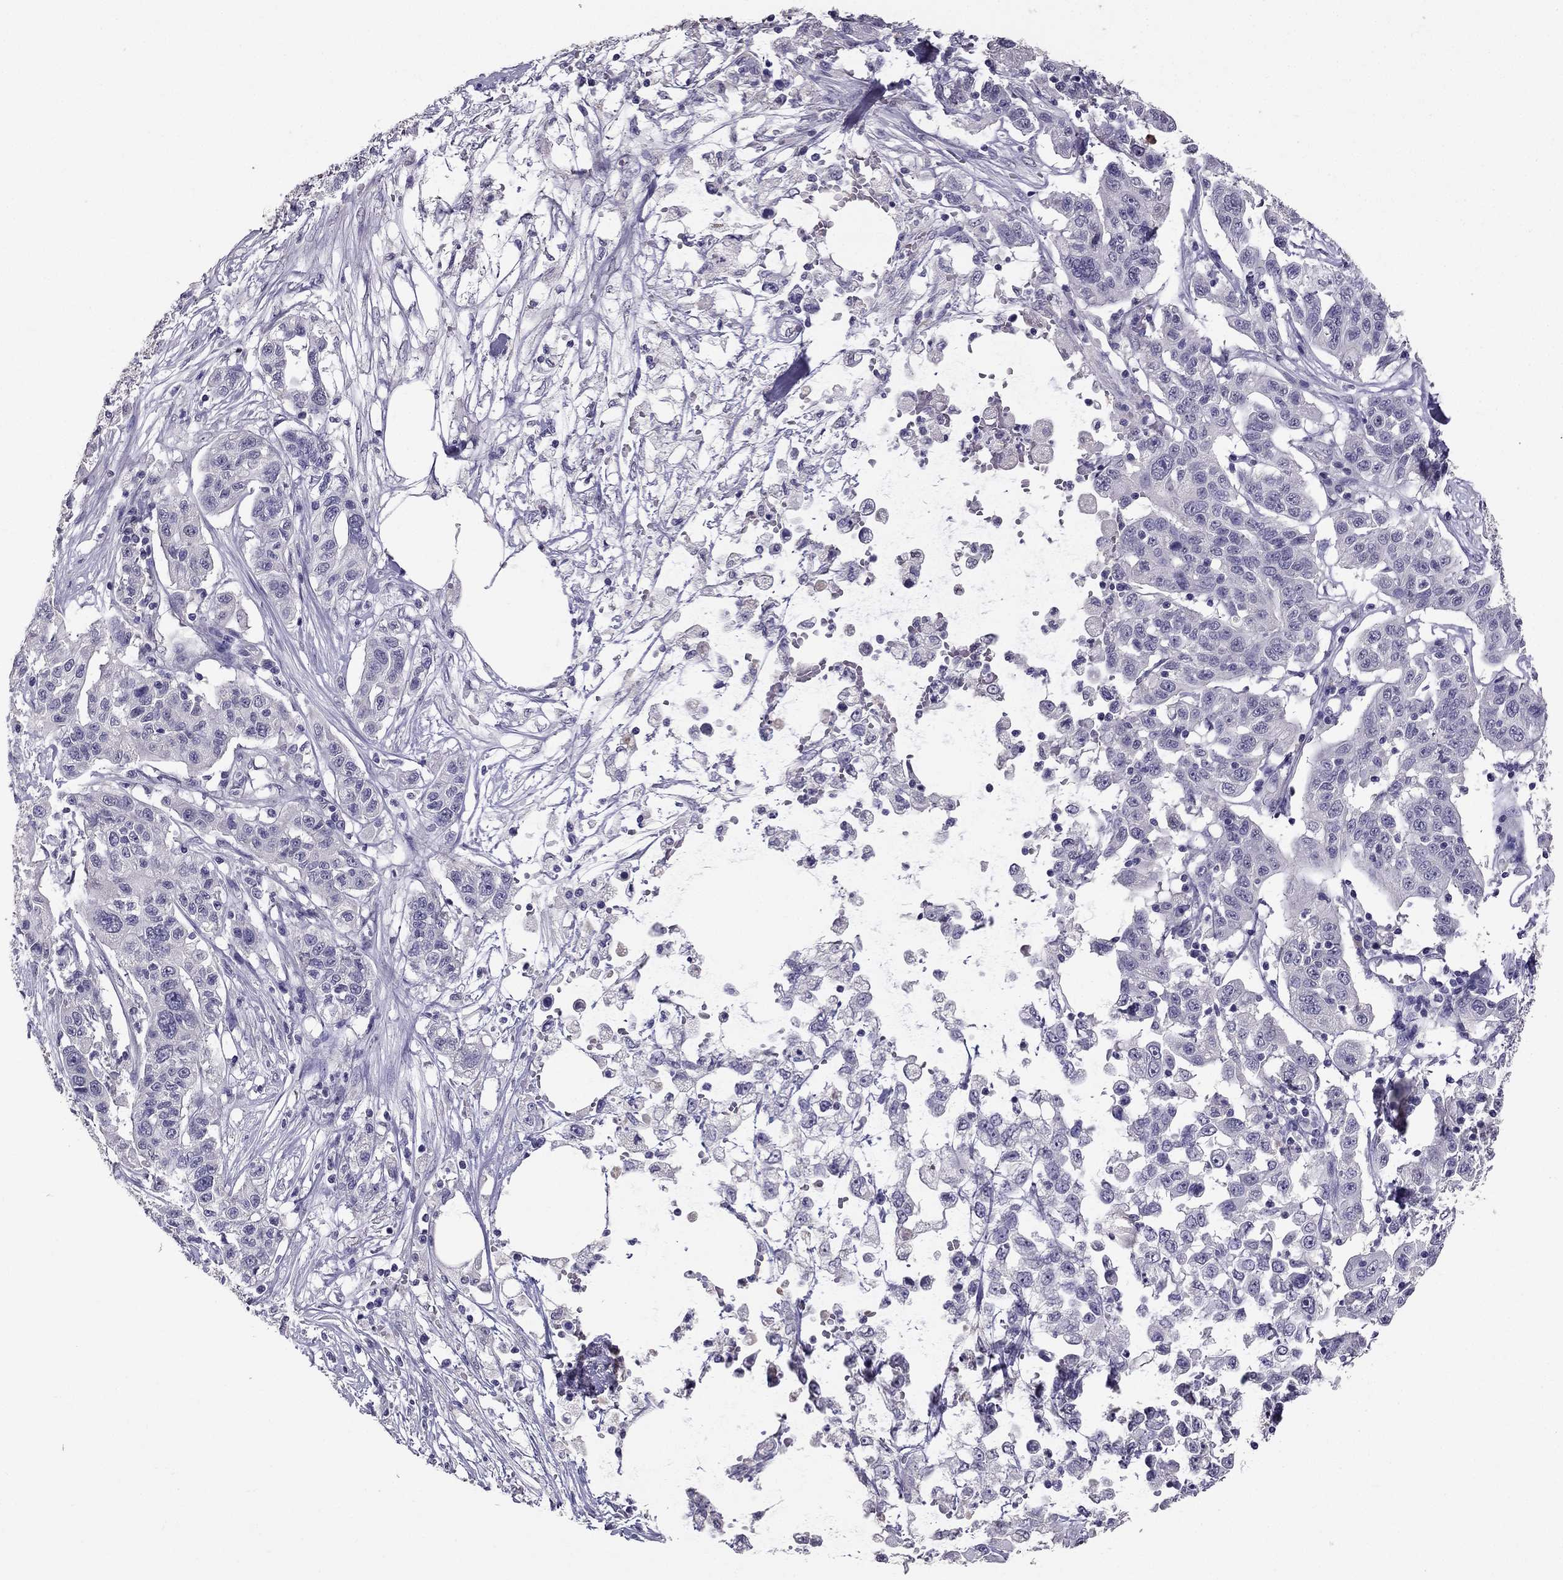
{"staining": {"intensity": "negative", "quantity": "none", "location": "none"}, "tissue": "liver cancer", "cell_type": "Tumor cells", "image_type": "cancer", "snomed": [{"axis": "morphology", "description": "Adenocarcinoma, NOS"}, {"axis": "morphology", "description": "Cholangiocarcinoma"}, {"axis": "topography", "description": "Liver"}], "caption": "Image shows no protein staining in tumor cells of liver adenocarcinoma tissue.", "gene": "SCG5", "patient": {"sex": "male", "age": 64}}